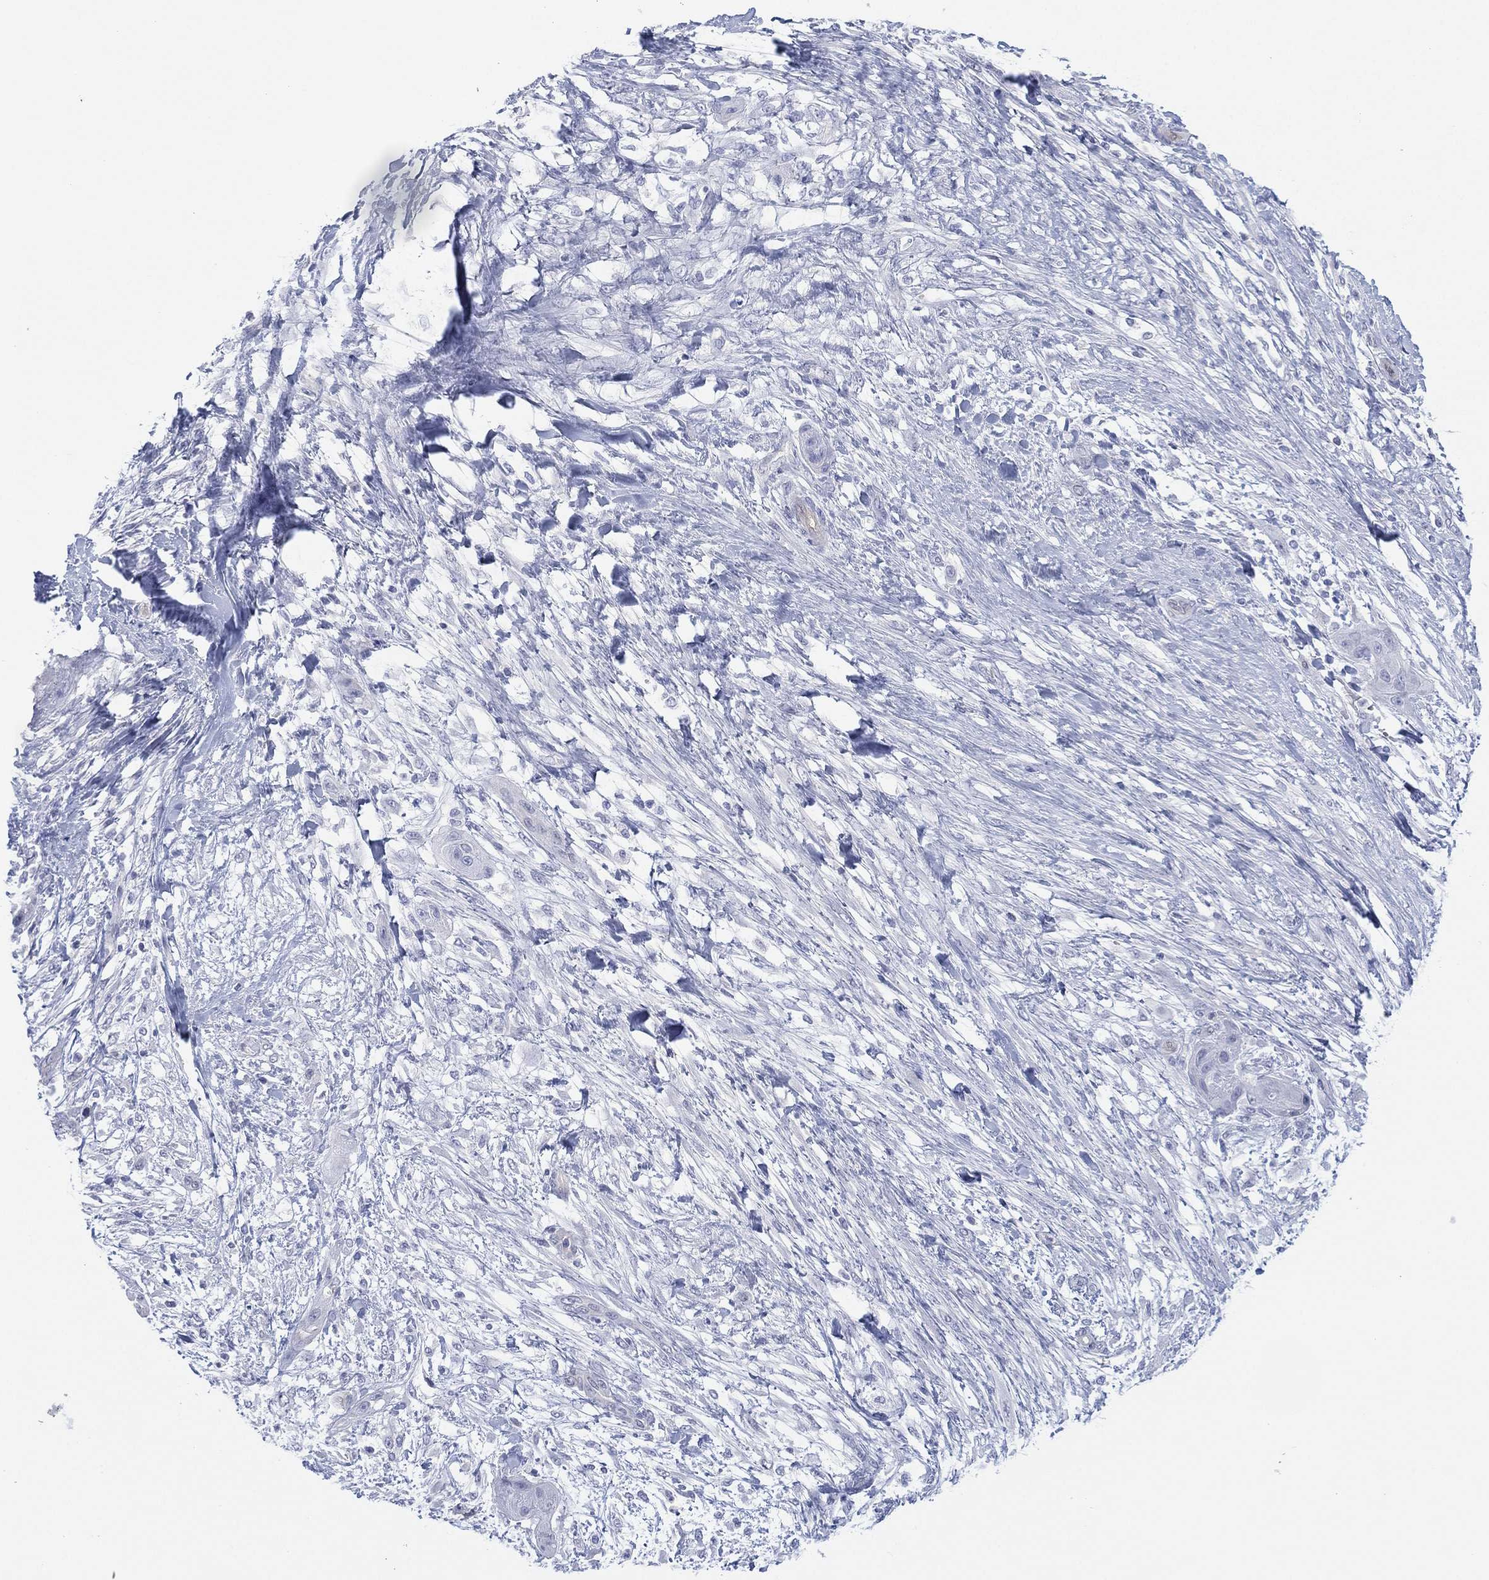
{"staining": {"intensity": "negative", "quantity": "none", "location": "none"}, "tissue": "skin cancer", "cell_type": "Tumor cells", "image_type": "cancer", "snomed": [{"axis": "morphology", "description": "Squamous cell carcinoma, NOS"}, {"axis": "topography", "description": "Skin"}], "caption": "This image is of skin cancer stained with immunohistochemistry to label a protein in brown with the nuclei are counter-stained blue. There is no staining in tumor cells.", "gene": "DDAH1", "patient": {"sex": "male", "age": 62}}